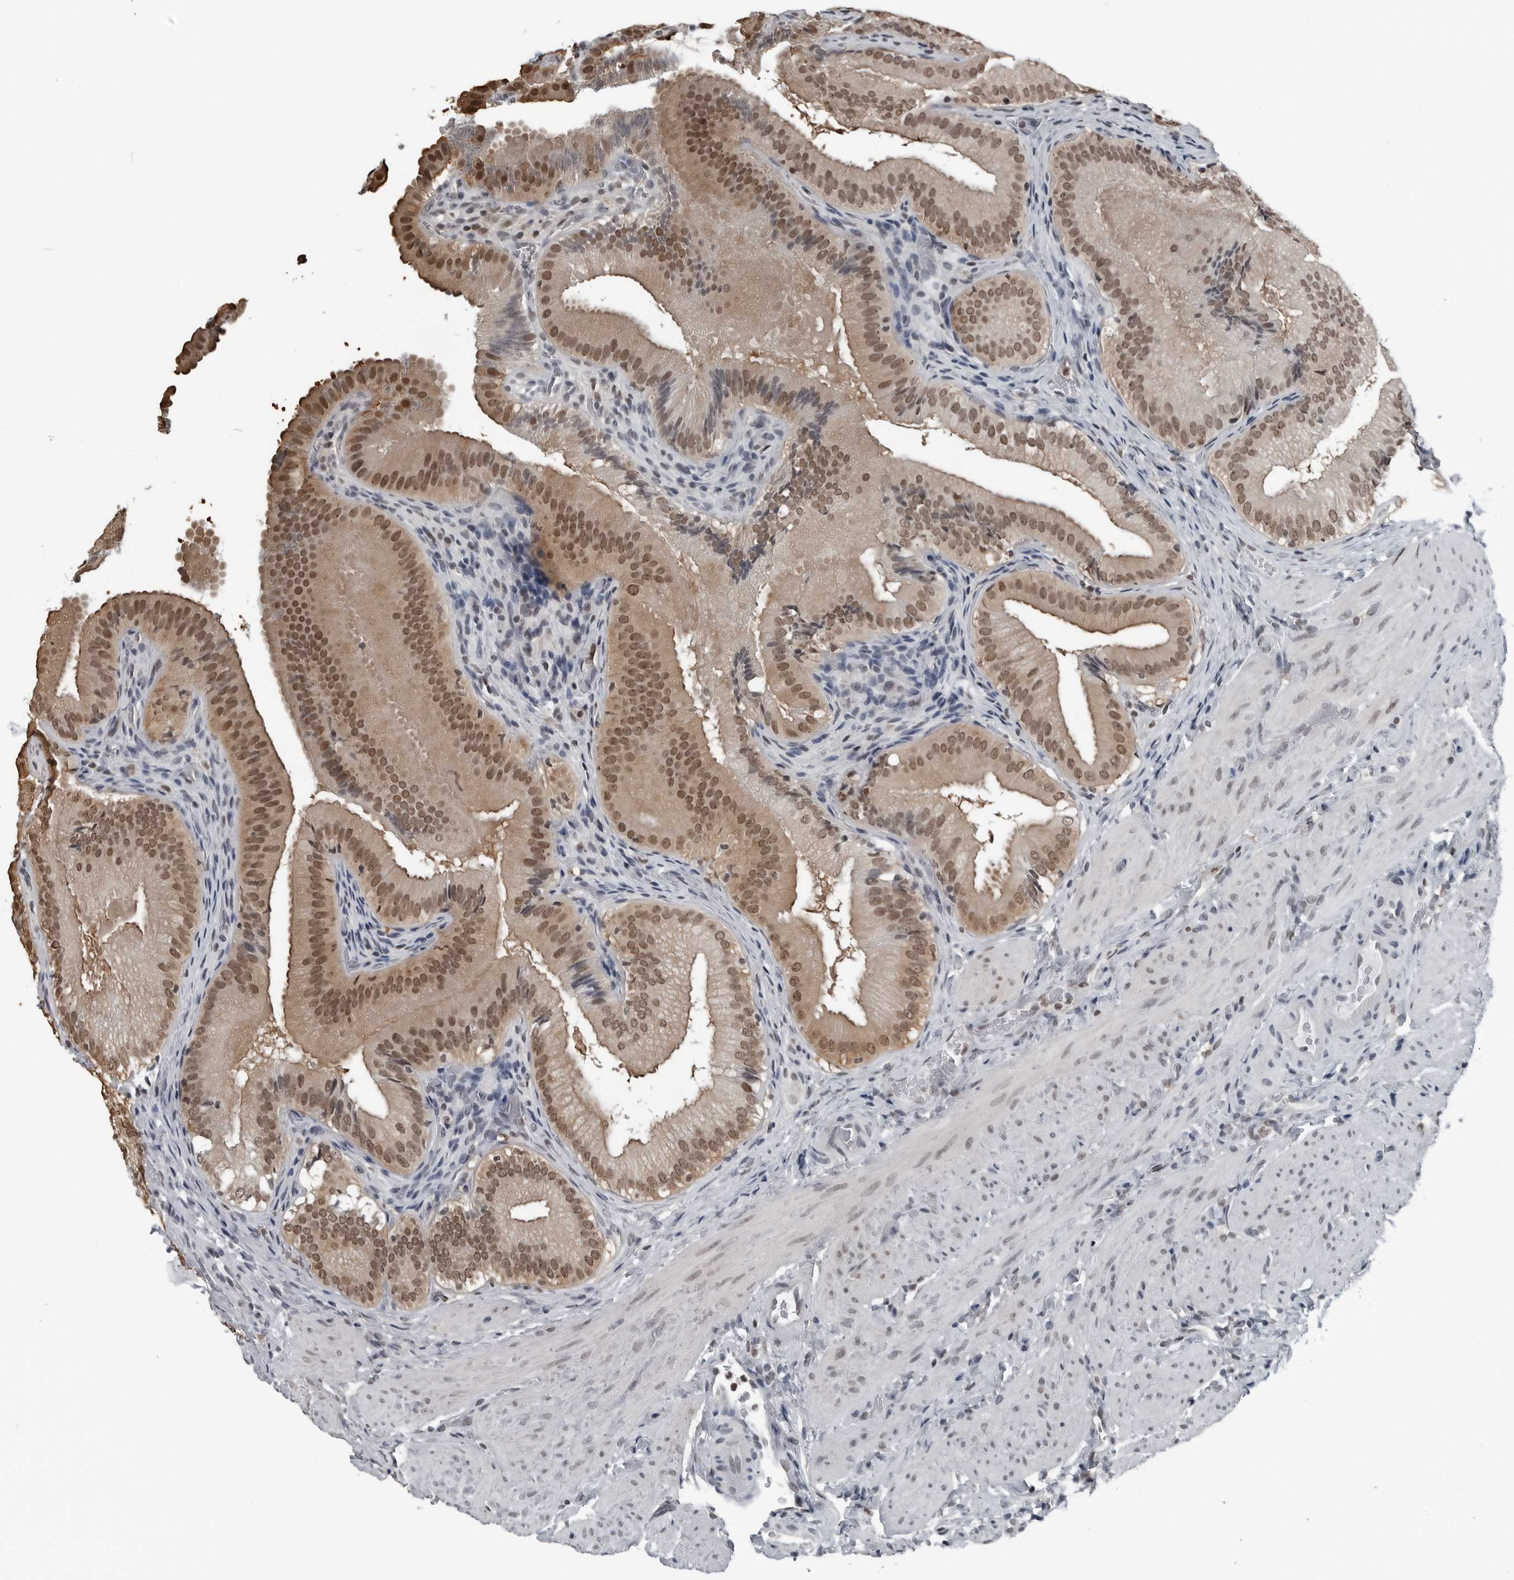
{"staining": {"intensity": "moderate", "quantity": ">75%", "location": "nuclear"}, "tissue": "gallbladder", "cell_type": "Glandular cells", "image_type": "normal", "snomed": [{"axis": "morphology", "description": "Normal tissue, NOS"}, {"axis": "topography", "description": "Gallbladder"}], "caption": "Normal gallbladder shows moderate nuclear staining in about >75% of glandular cells.", "gene": "AKR1A1", "patient": {"sex": "female", "age": 30}}